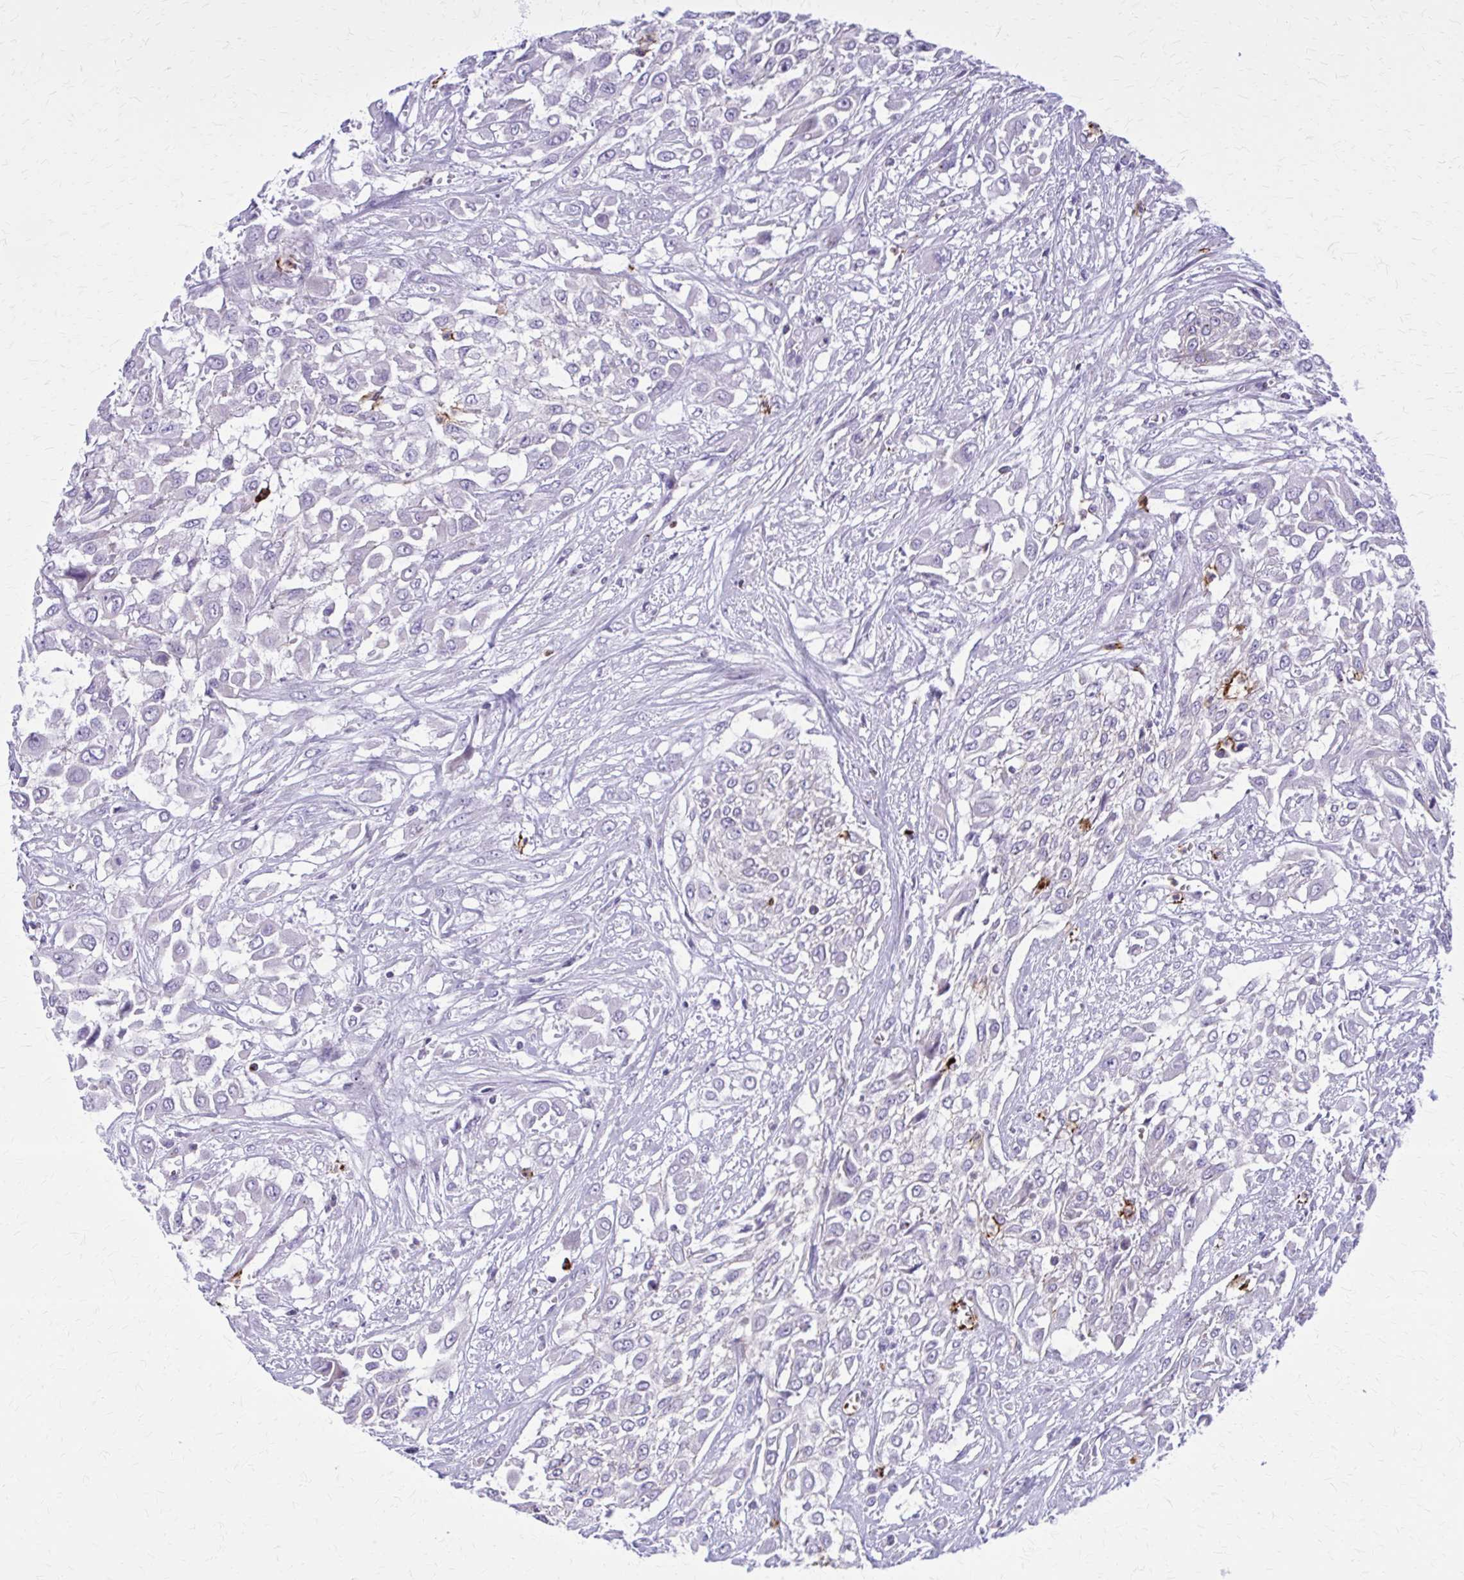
{"staining": {"intensity": "negative", "quantity": "none", "location": "none"}, "tissue": "urothelial cancer", "cell_type": "Tumor cells", "image_type": "cancer", "snomed": [{"axis": "morphology", "description": "Urothelial carcinoma, High grade"}, {"axis": "topography", "description": "Urinary bladder"}], "caption": "A micrograph of human high-grade urothelial carcinoma is negative for staining in tumor cells.", "gene": "PEDS1", "patient": {"sex": "male", "age": 57}}